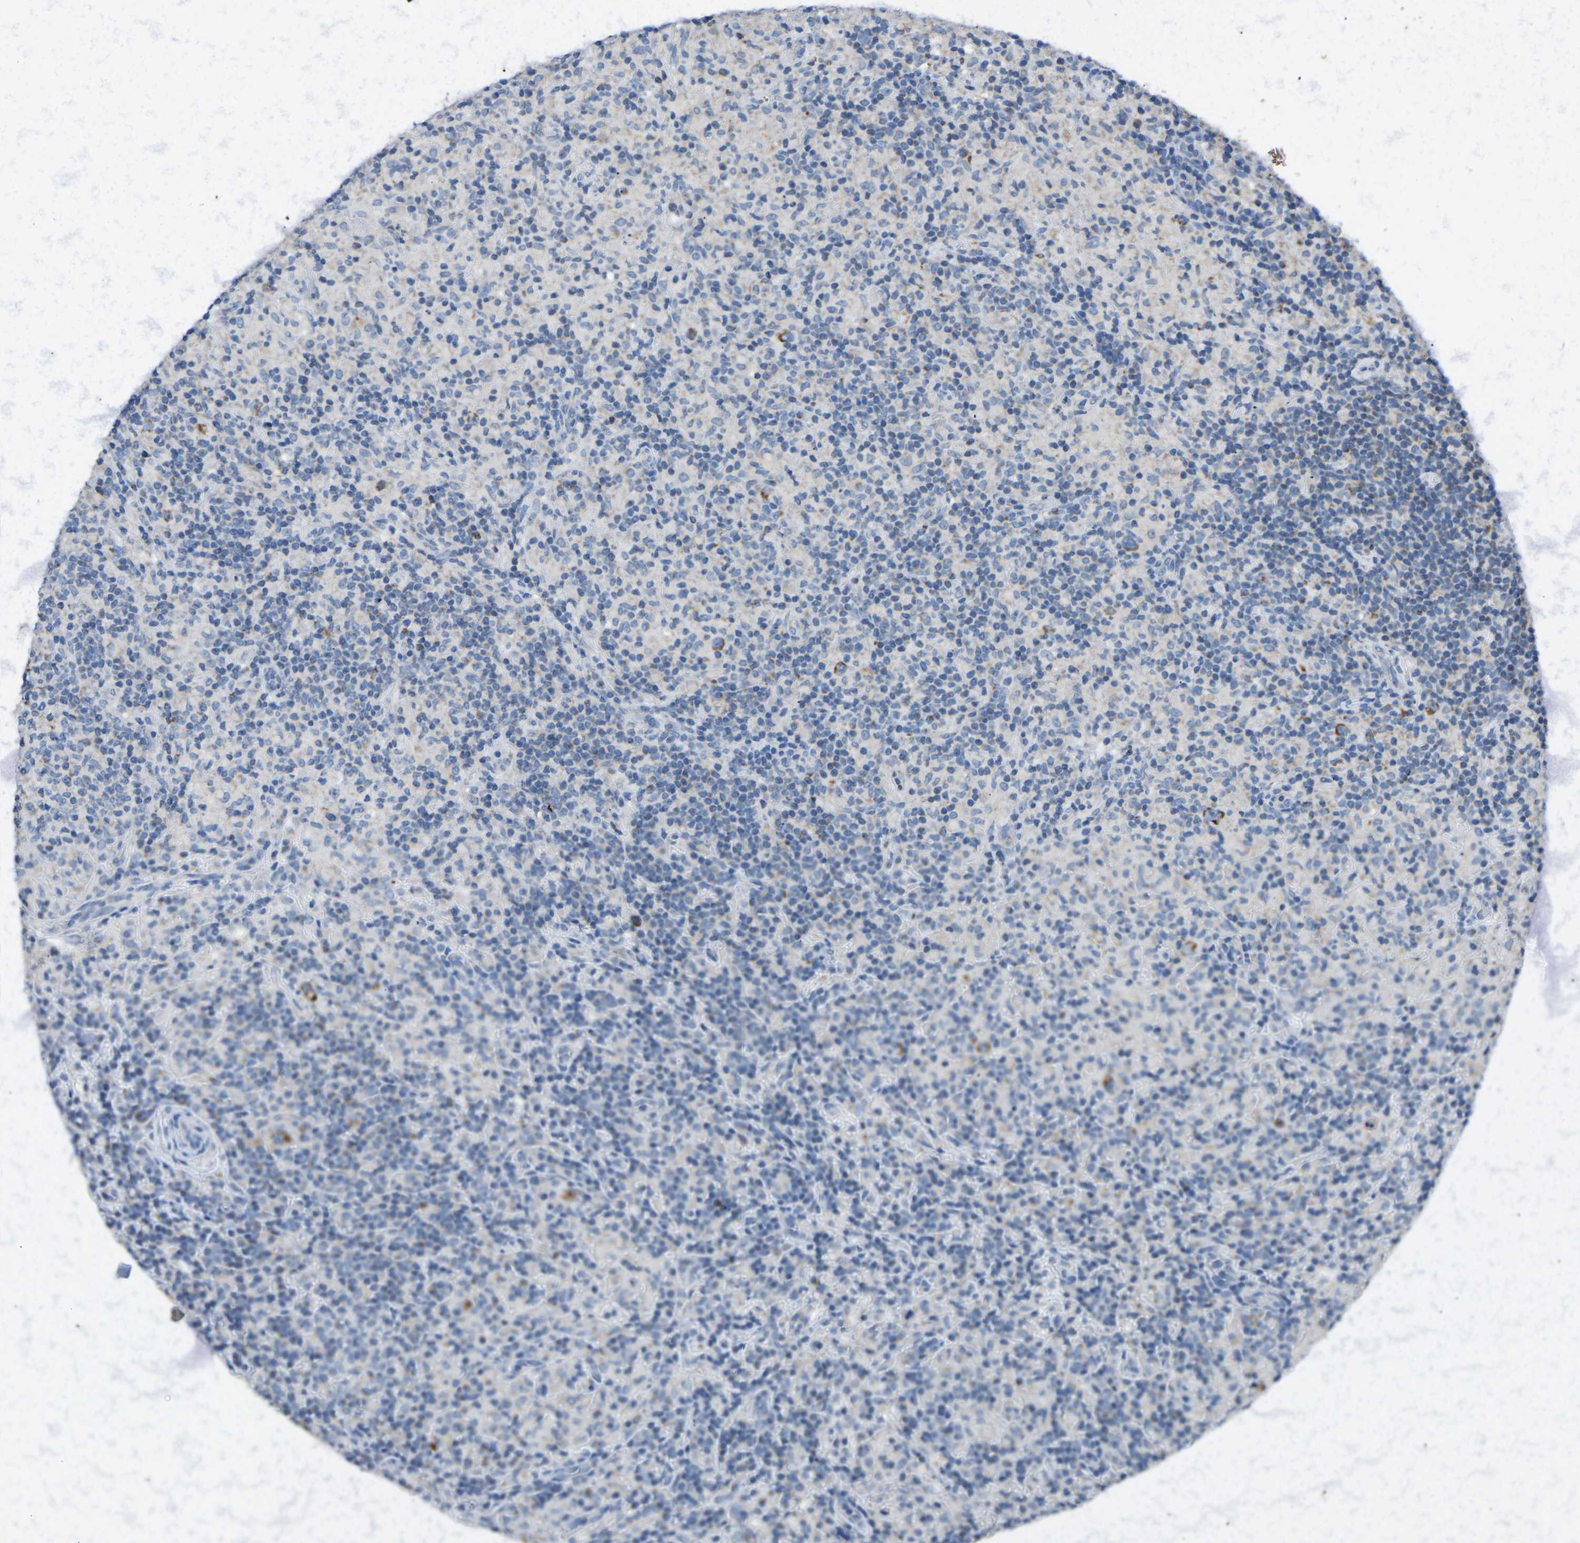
{"staining": {"intensity": "moderate", "quantity": ">75%", "location": "cytoplasmic/membranous"}, "tissue": "lymphoma", "cell_type": "Tumor cells", "image_type": "cancer", "snomed": [{"axis": "morphology", "description": "Hodgkin's disease, NOS"}, {"axis": "topography", "description": "Lymph node"}], "caption": "Protein expression analysis of Hodgkin's disease shows moderate cytoplasmic/membranous expression in about >75% of tumor cells. The staining was performed using DAB to visualize the protein expression in brown, while the nuclei were stained in blue with hematoxylin (Magnification: 20x).", "gene": "ZNF200", "patient": {"sex": "male", "age": 70}}